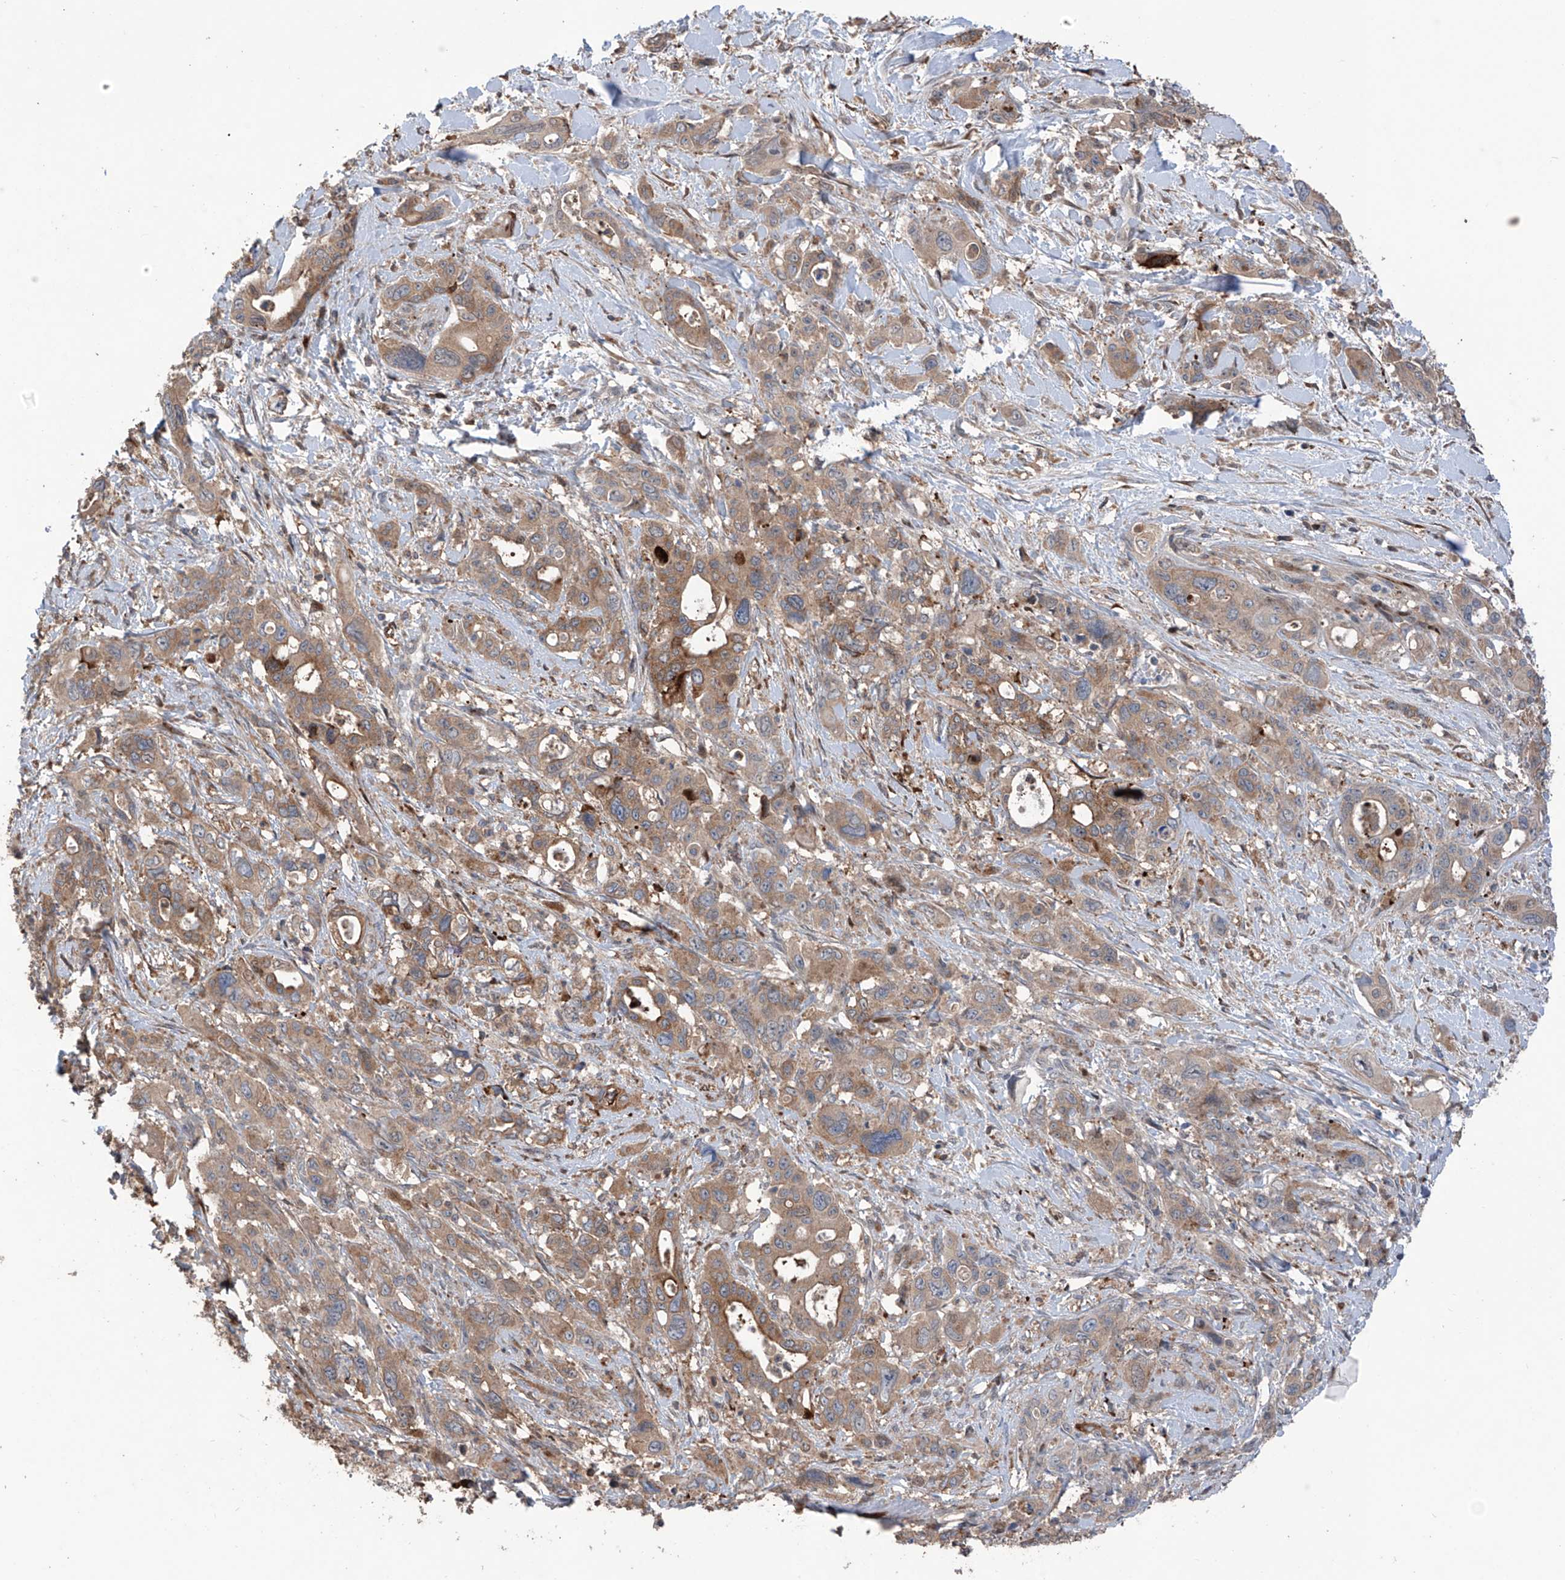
{"staining": {"intensity": "moderate", "quantity": ">75%", "location": "cytoplasmic/membranous"}, "tissue": "pancreatic cancer", "cell_type": "Tumor cells", "image_type": "cancer", "snomed": [{"axis": "morphology", "description": "Adenocarcinoma, NOS"}, {"axis": "topography", "description": "Pancreas"}], "caption": "A brown stain highlights moderate cytoplasmic/membranous expression of a protein in pancreatic cancer (adenocarcinoma) tumor cells. The staining was performed using DAB (3,3'-diaminobenzidine) to visualize the protein expression in brown, while the nuclei were stained in blue with hematoxylin (Magnification: 20x).", "gene": "SAMD3", "patient": {"sex": "male", "age": 46}}